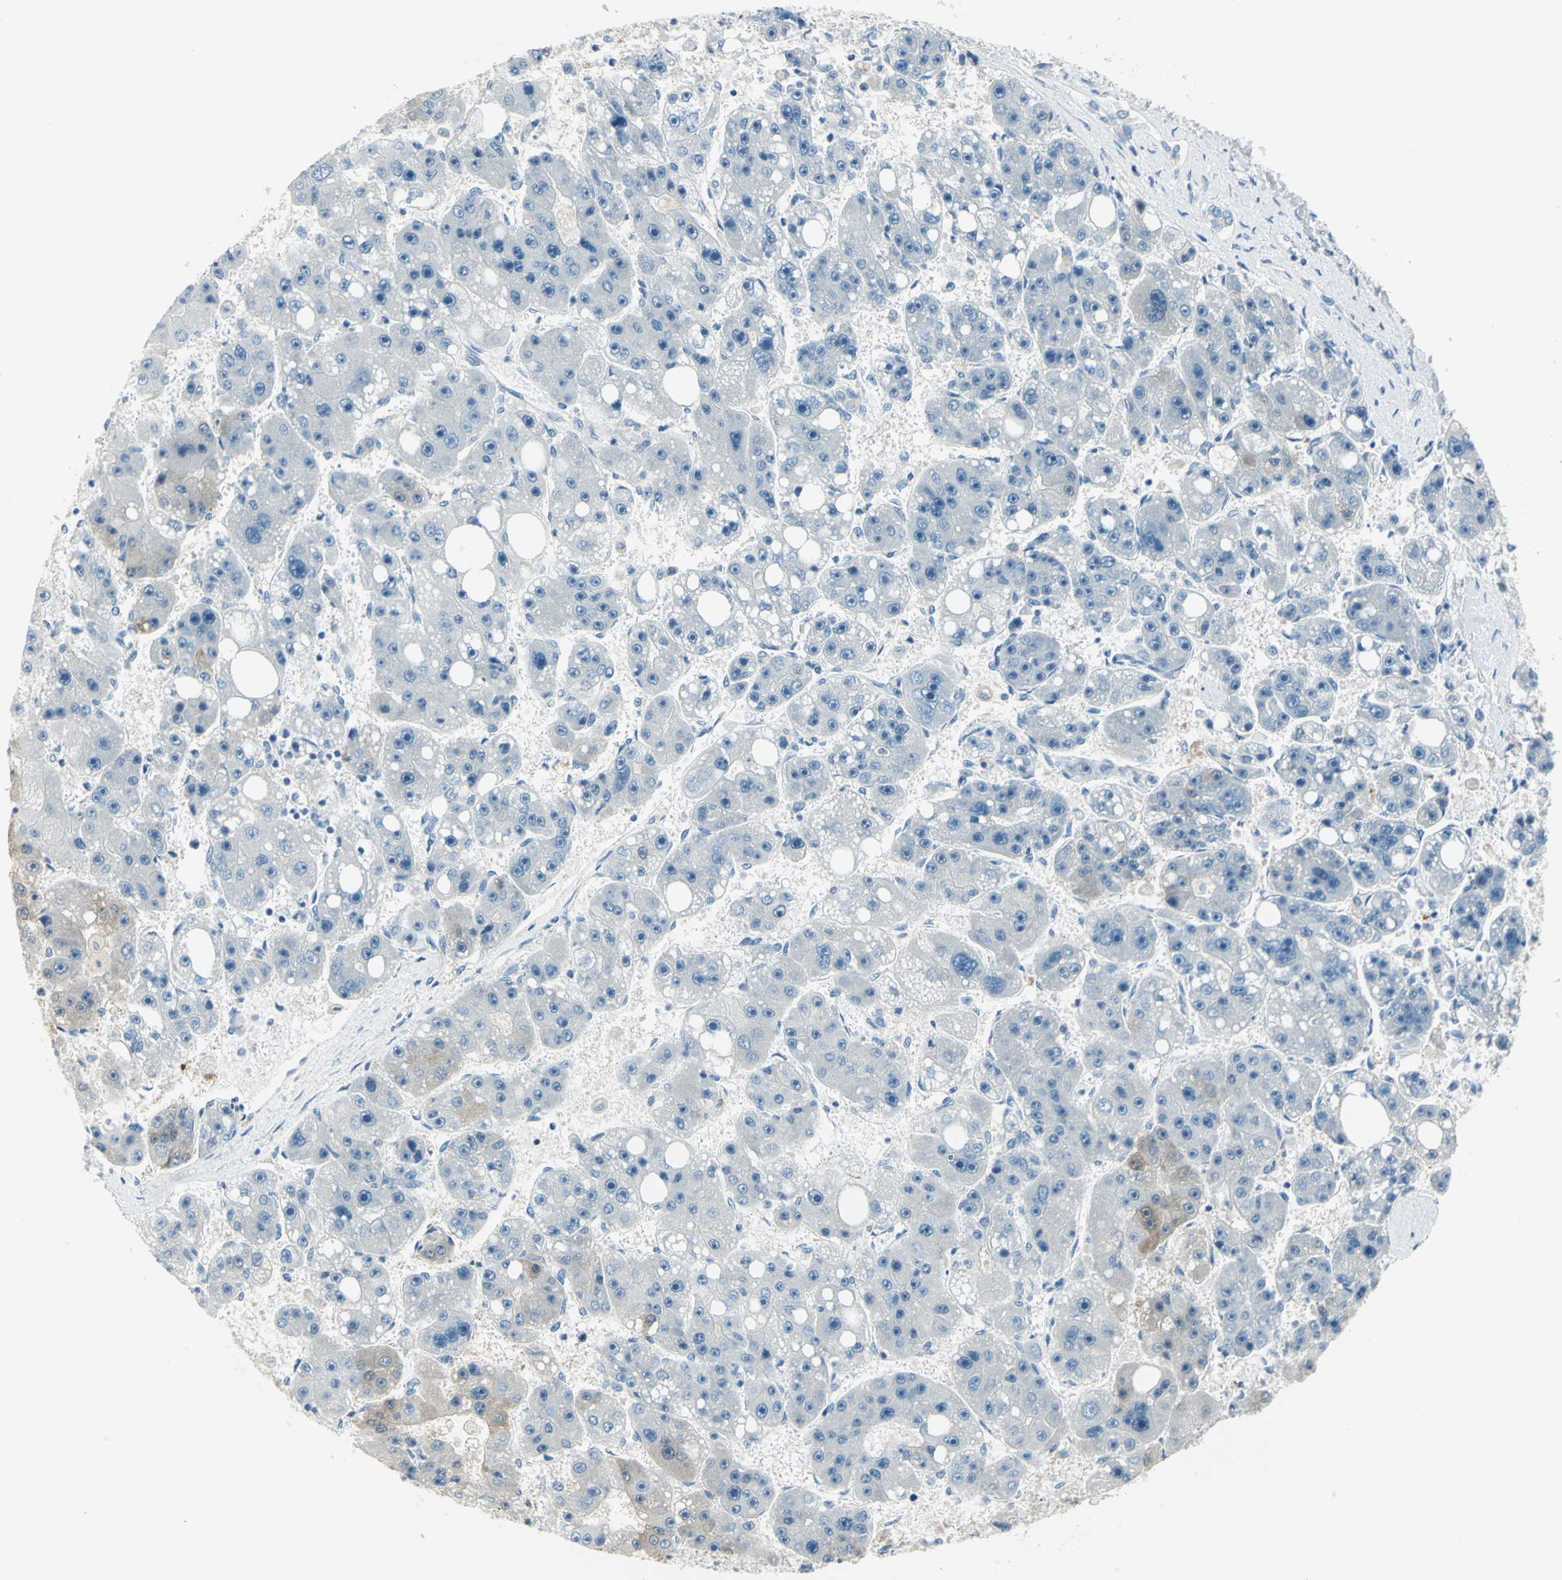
{"staining": {"intensity": "weak", "quantity": "<25%", "location": "cytoplasmic/membranous"}, "tissue": "liver cancer", "cell_type": "Tumor cells", "image_type": "cancer", "snomed": [{"axis": "morphology", "description": "Carcinoma, Hepatocellular, NOS"}, {"axis": "topography", "description": "Liver"}], "caption": "An image of human hepatocellular carcinoma (liver) is negative for staining in tumor cells. Nuclei are stained in blue.", "gene": "UCHL1", "patient": {"sex": "female", "age": 61}}